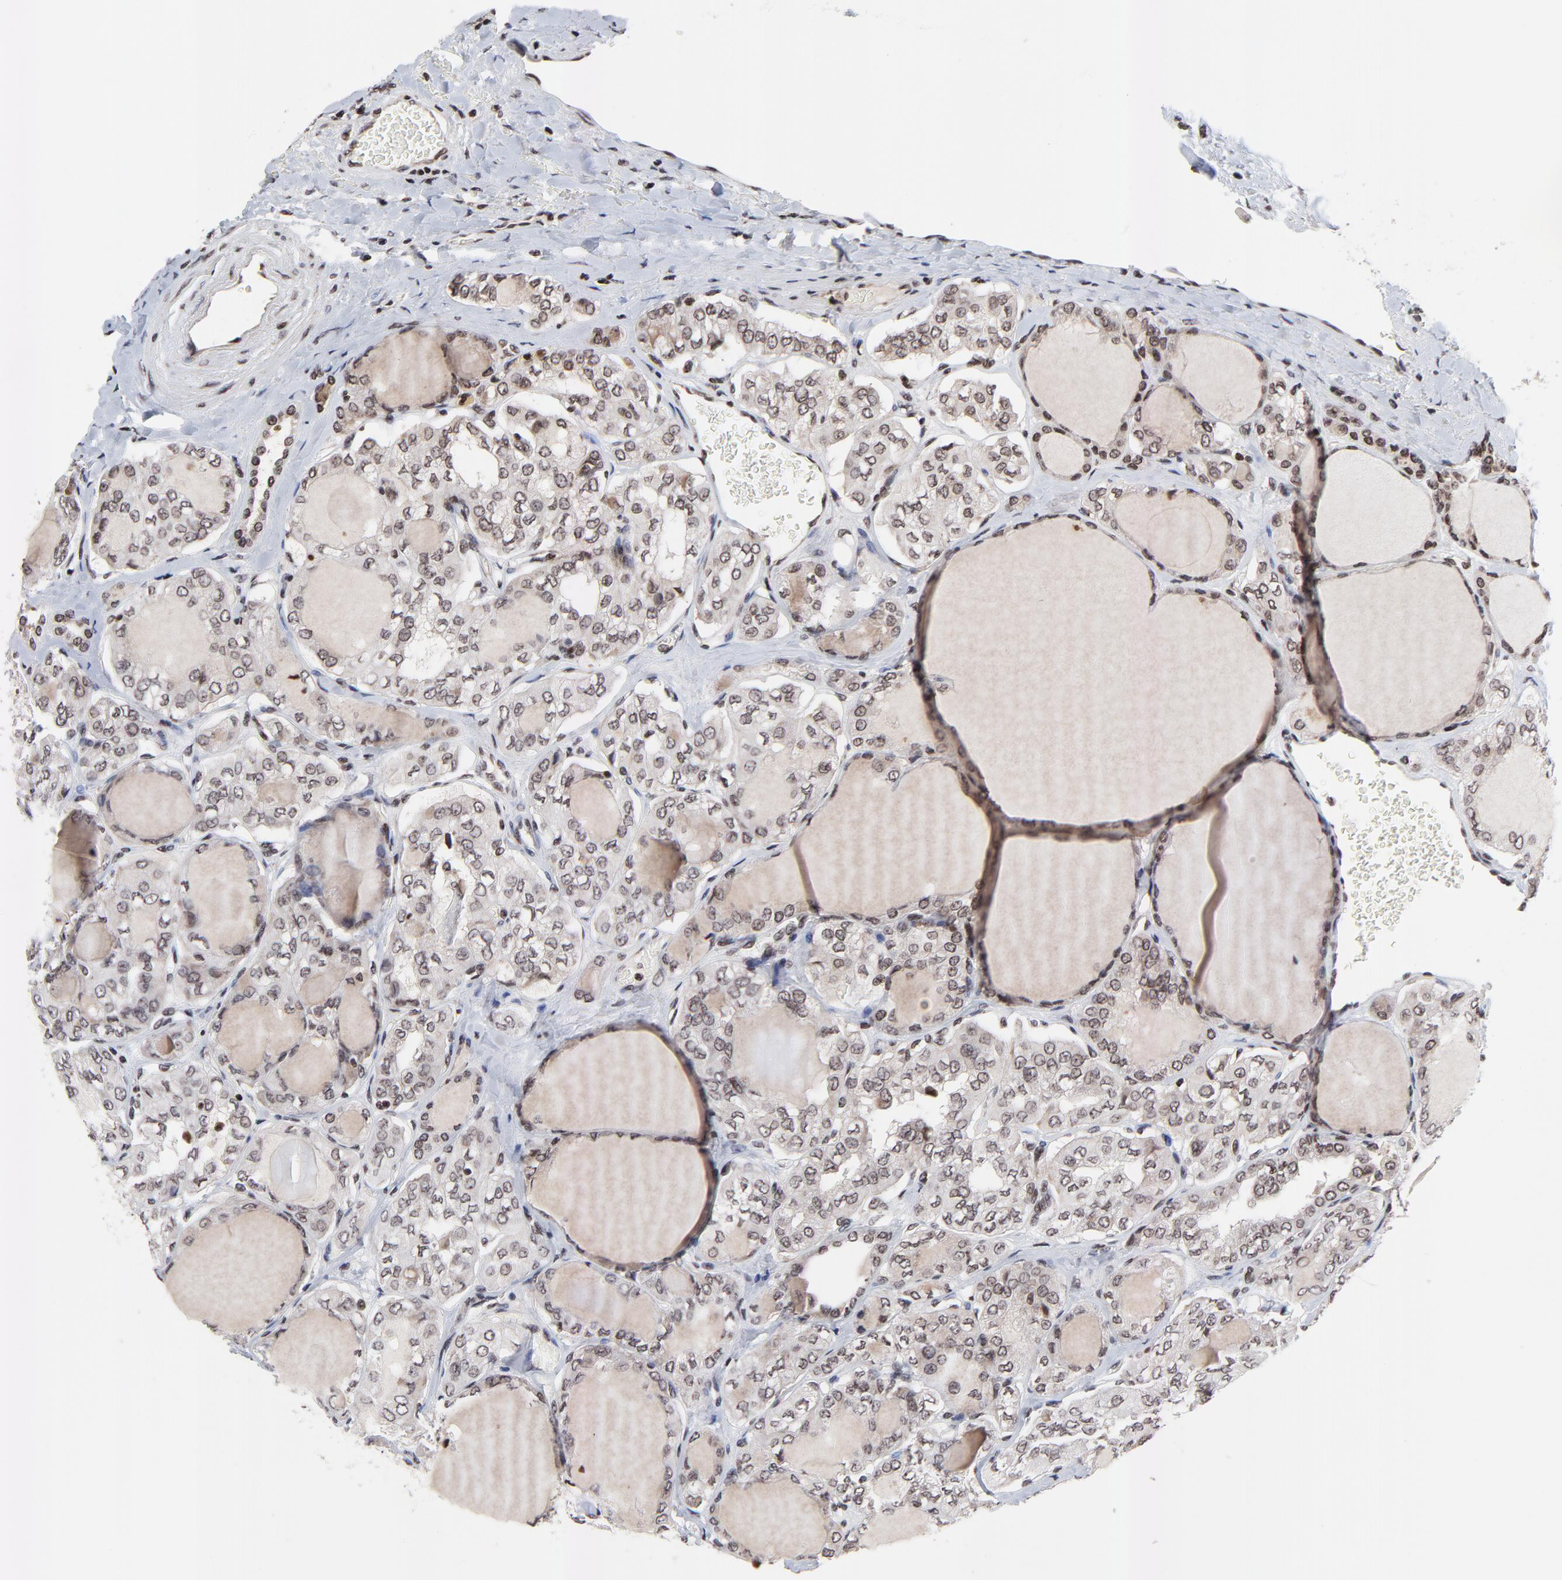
{"staining": {"intensity": "weak", "quantity": "25%-75%", "location": "nuclear"}, "tissue": "thyroid cancer", "cell_type": "Tumor cells", "image_type": "cancer", "snomed": [{"axis": "morphology", "description": "Papillary adenocarcinoma, NOS"}, {"axis": "topography", "description": "Thyroid gland"}], "caption": "High-magnification brightfield microscopy of thyroid cancer stained with DAB (brown) and counterstained with hematoxylin (blue). tumor cells exhibit weak nuclear staining is seen in about25%-75% of cells.", "gene": "ZNF777", "patient": {"sex": "male", "age": 20}}